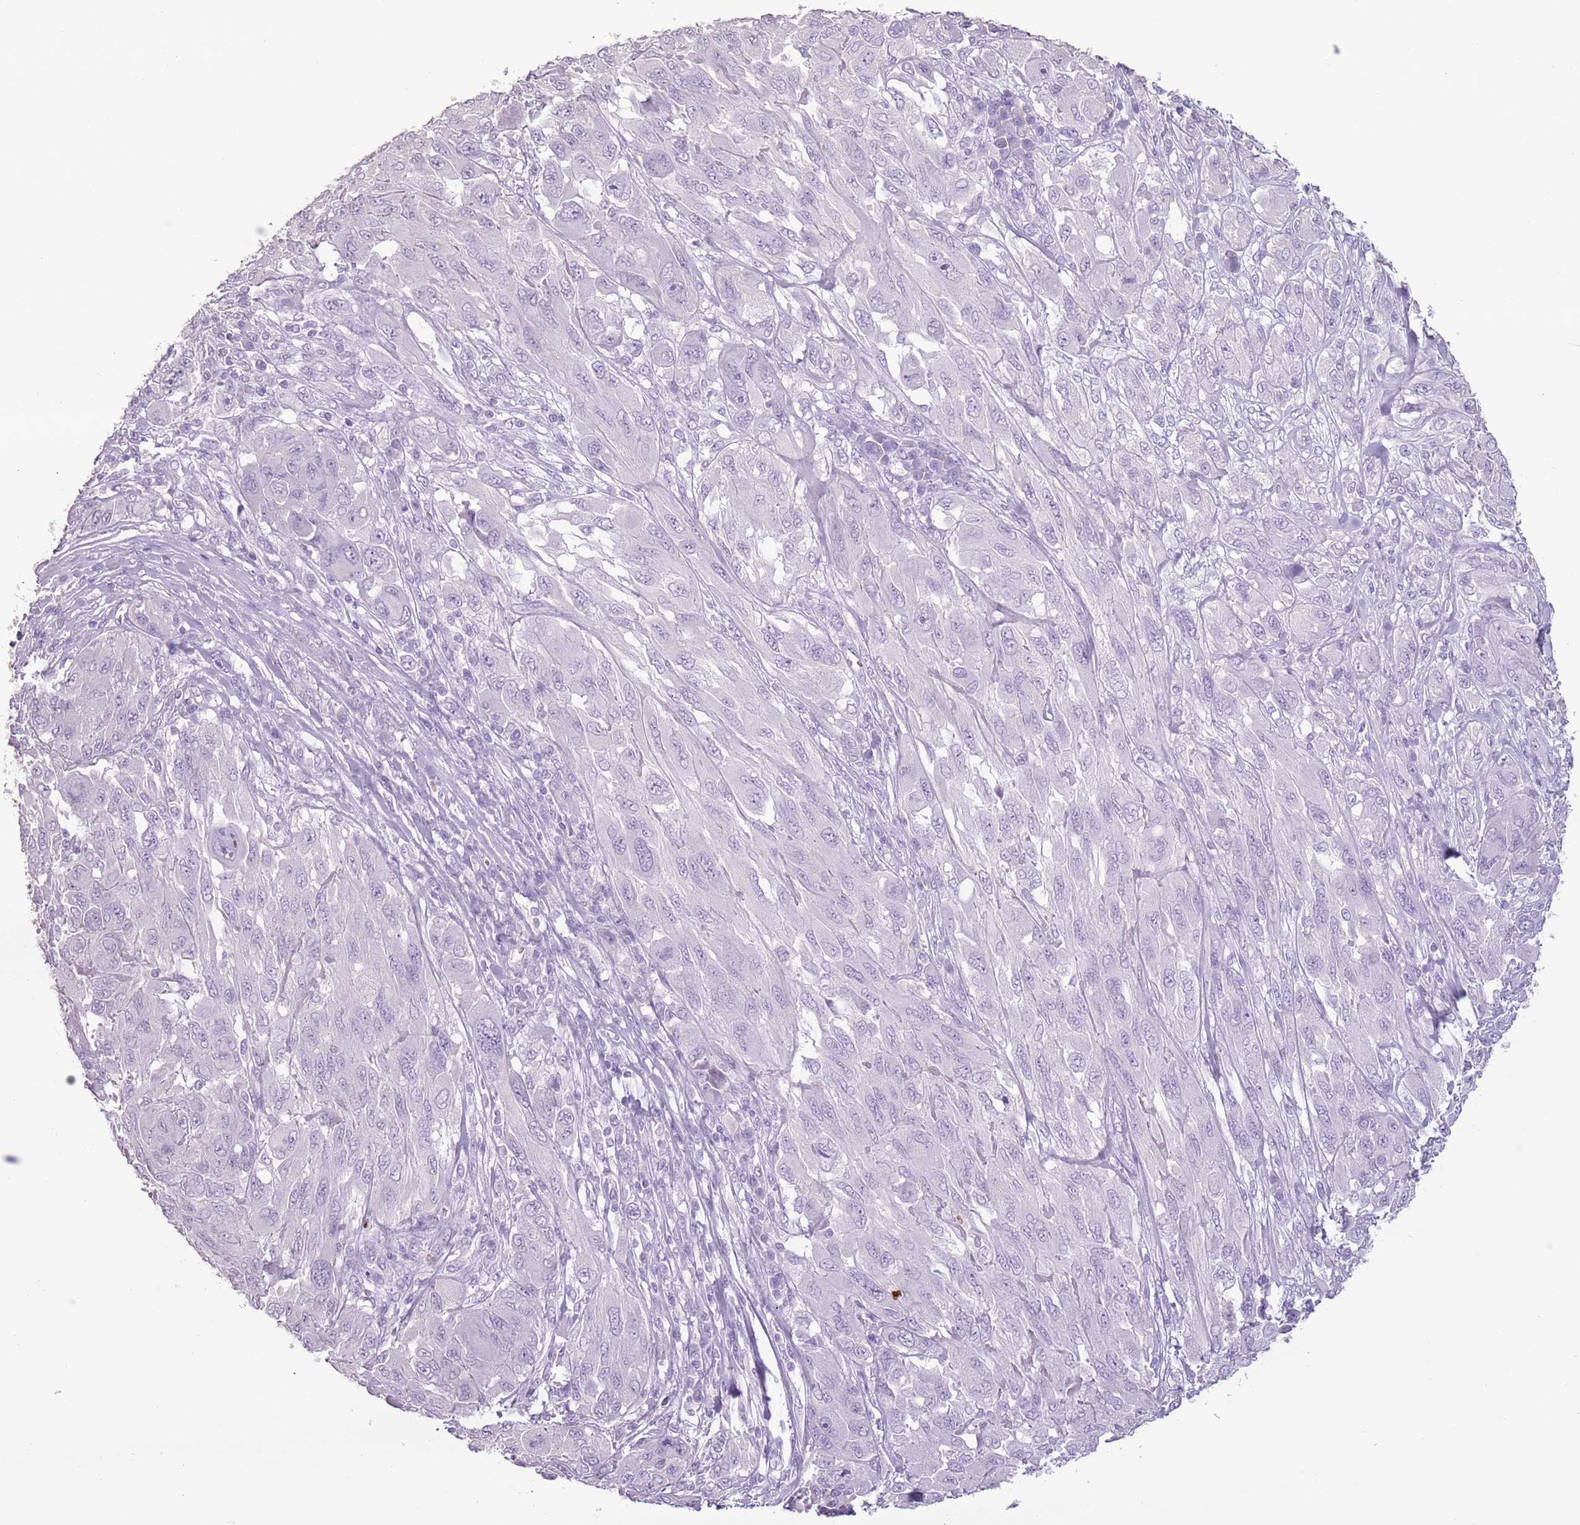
{"staining": {"intensity": "negative", "quantity": "none", "location": "none"}, "tissue": "melanoma", "cell_type": "Tumor cells", "image_type": "cancer", "snomed": [{"axis": "morphology", "description": "Malignant melanoma, NOS"}, {"axis": "topography", "description": "Skin"}], "caption": "Human malignant melanoma stained for a protein using IHC shows no expression in tumor cells.", "gene": "CELF6", "patient": {"sex": "female", "age": 91}}